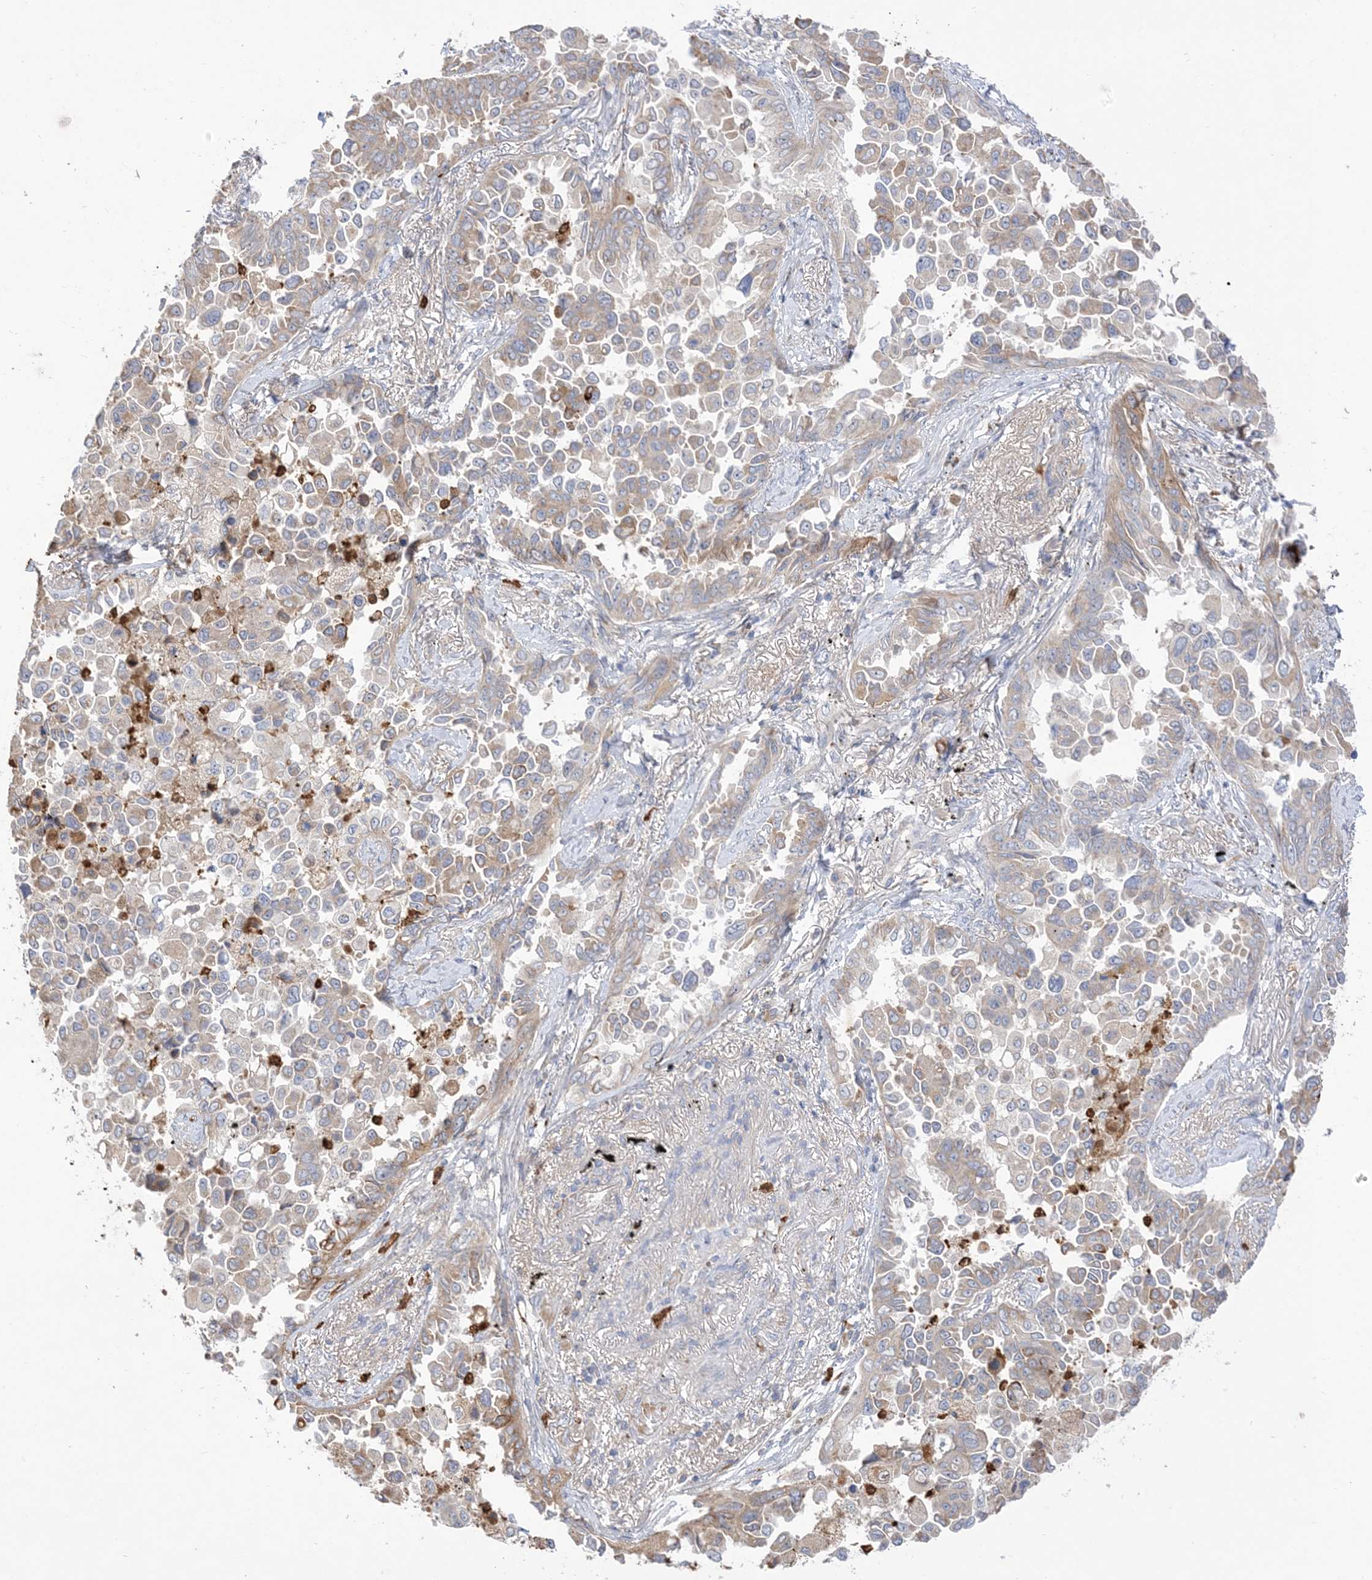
{"staining": {"intensity": "weak", "quantity": "25%-75%", "location": "cytoplasmic/membranous"}, "tissue": "lung cancer", "cell_type": "Tumor cells", "image_type": "cancer", "snomed": [{"axis": "morphology", "description": "Adenocarcinoma, NOS"}, {"axis": "topography", "description": "Lung"}], "caption": "Brown immunohistochemical staining in human lung adenocarcinoma displays weak cytoplasmic/membranous expression in about 25%-75% of tumor cells. The protein of interest is shown in brown color, while the nuclei are stained blue.", "gene": "DPP9", "patient": {"sex": "female", "age": 67}}